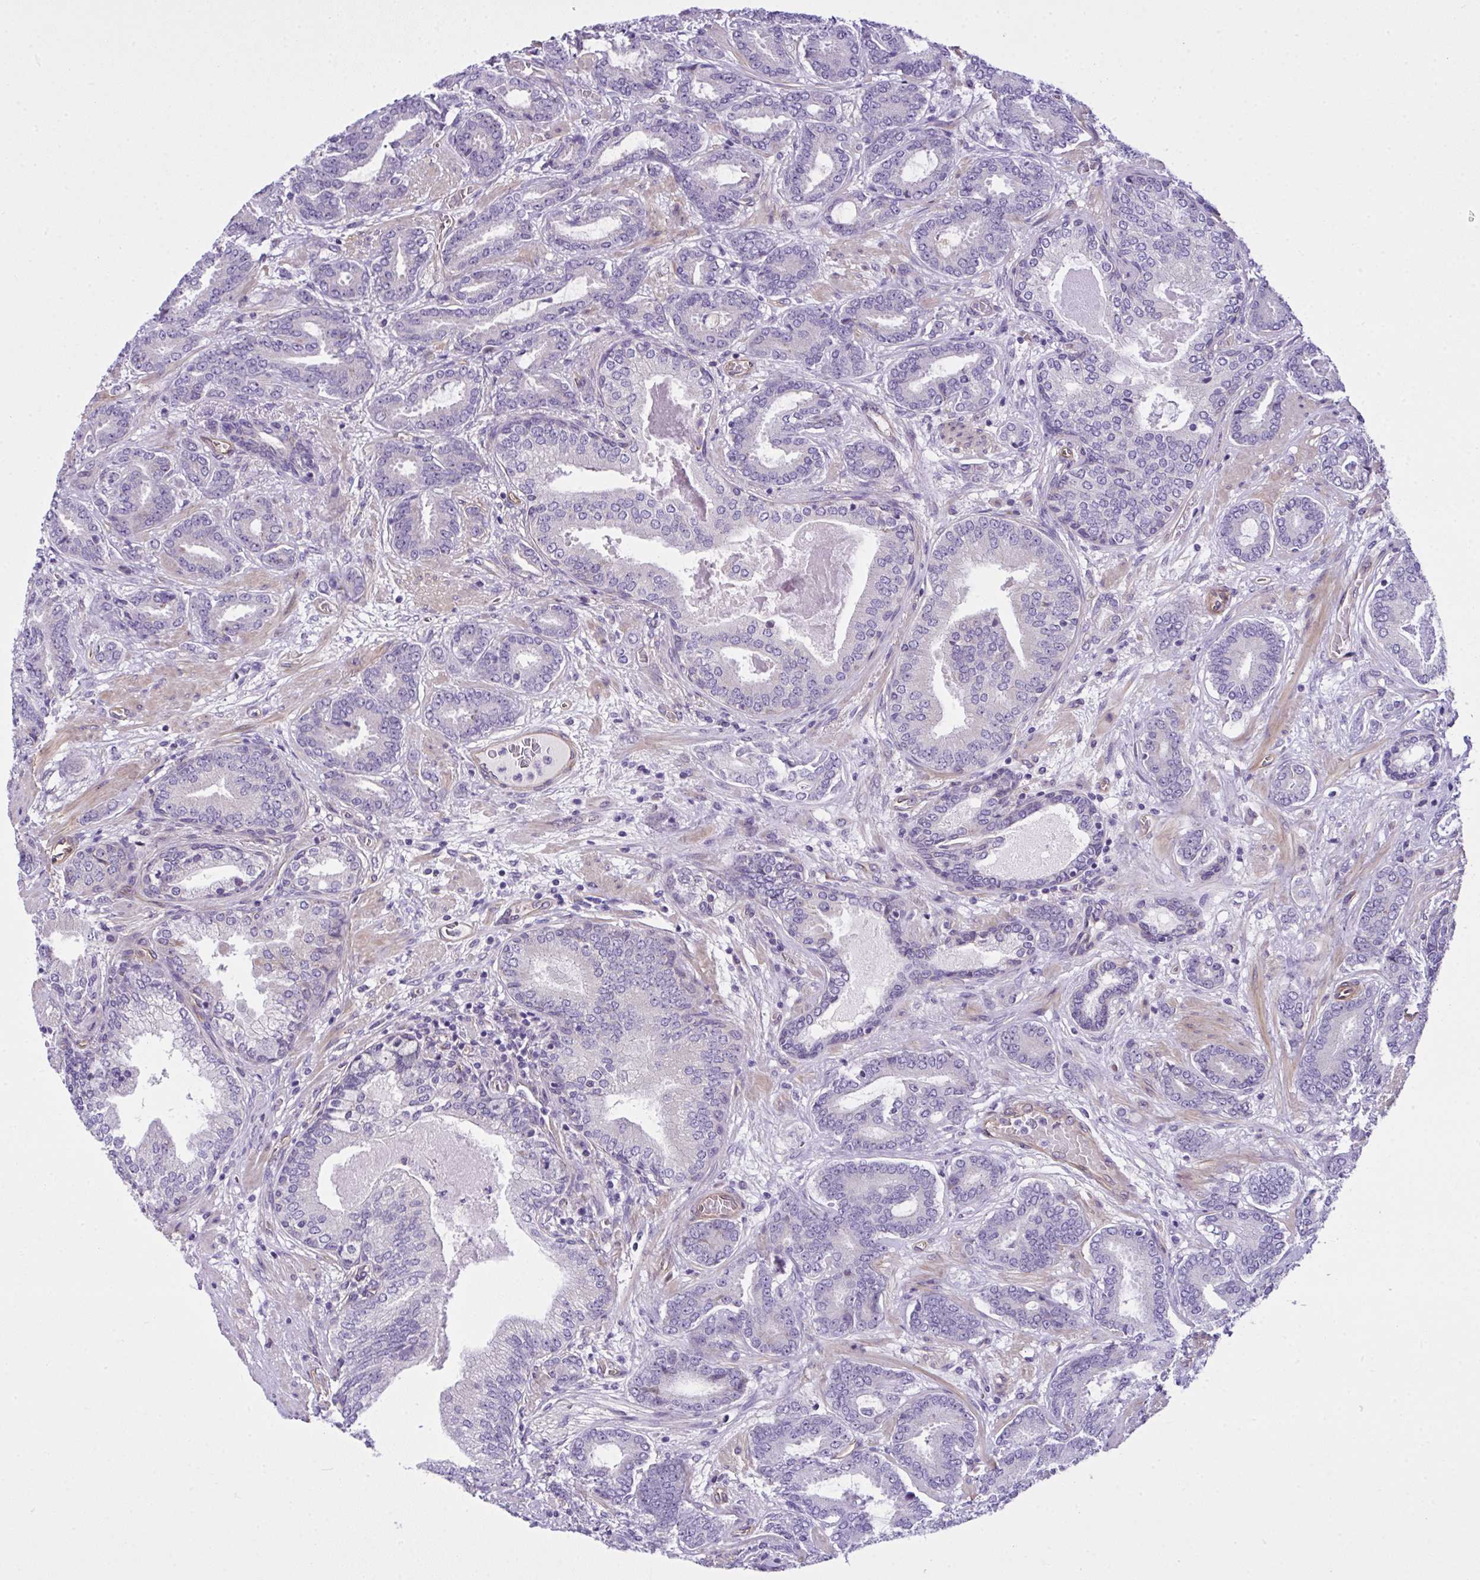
{"staining": {"intensity": "negative", "quantity": "none", "location": "none"}, "tissue": "prostate cancer", "cell_type": "Tumor cells", "image_type": "cancer", "snomed": [{"axis": "morphology", "description": "Adenocarcinoma, High grade"}, {"axis": "topography", "description": "Prostate"}], "caption": "Prostate cancer stained for a protein using IHC exhibits no expression tumor cells.", "gene": "RSKR", "patient": {"sex": "male", "age": 62}}